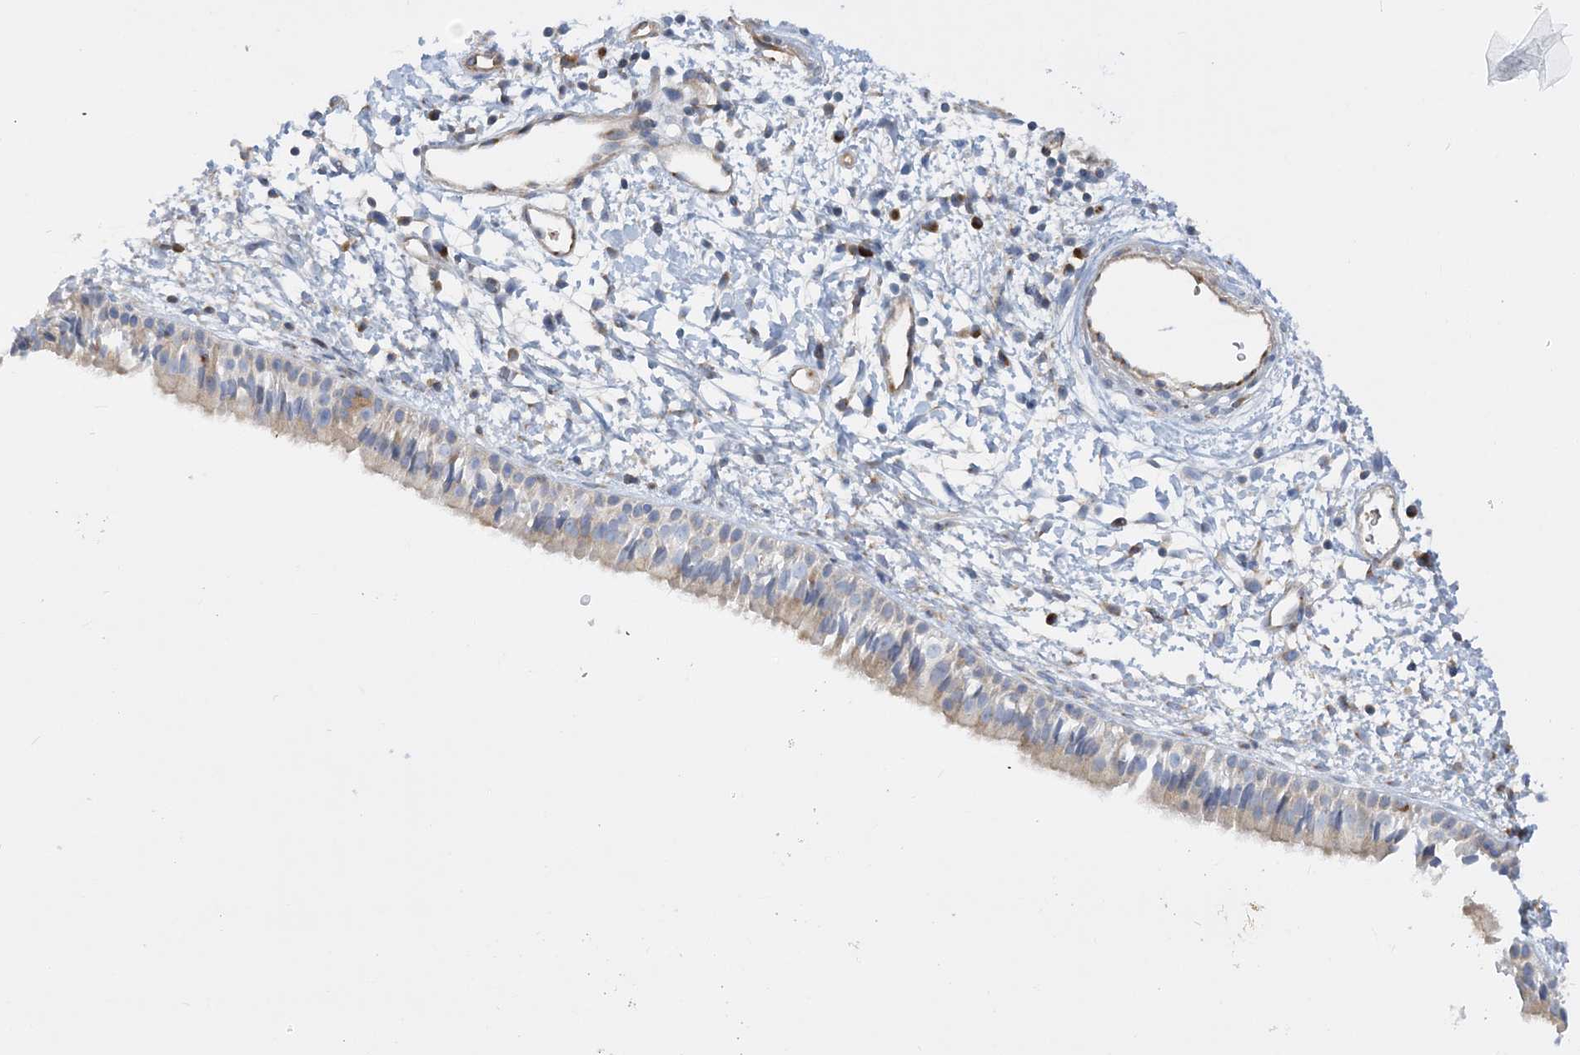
{"staining": {"intensity": "weak", "quantity": "25%-75%", "location": "cytoplasmic/membranous"}, "tissue": "nasopharynx", "cell_type": "Respiratory epithelial cells", "image_type": "normal", "snomed": [{"axis": "morphology", "description": "Normal tissue, NOS"}, {"axis": "topography", "description": "Nasopharynx"}], "caption": "Protein staining of benign nasopharynx displays weak cytoplasmic/membranous staining in about 25%-75% of respiratory epithelial cells.", "gene": "FAM114A2", "patient": {"sex": "male", "age": 22}}